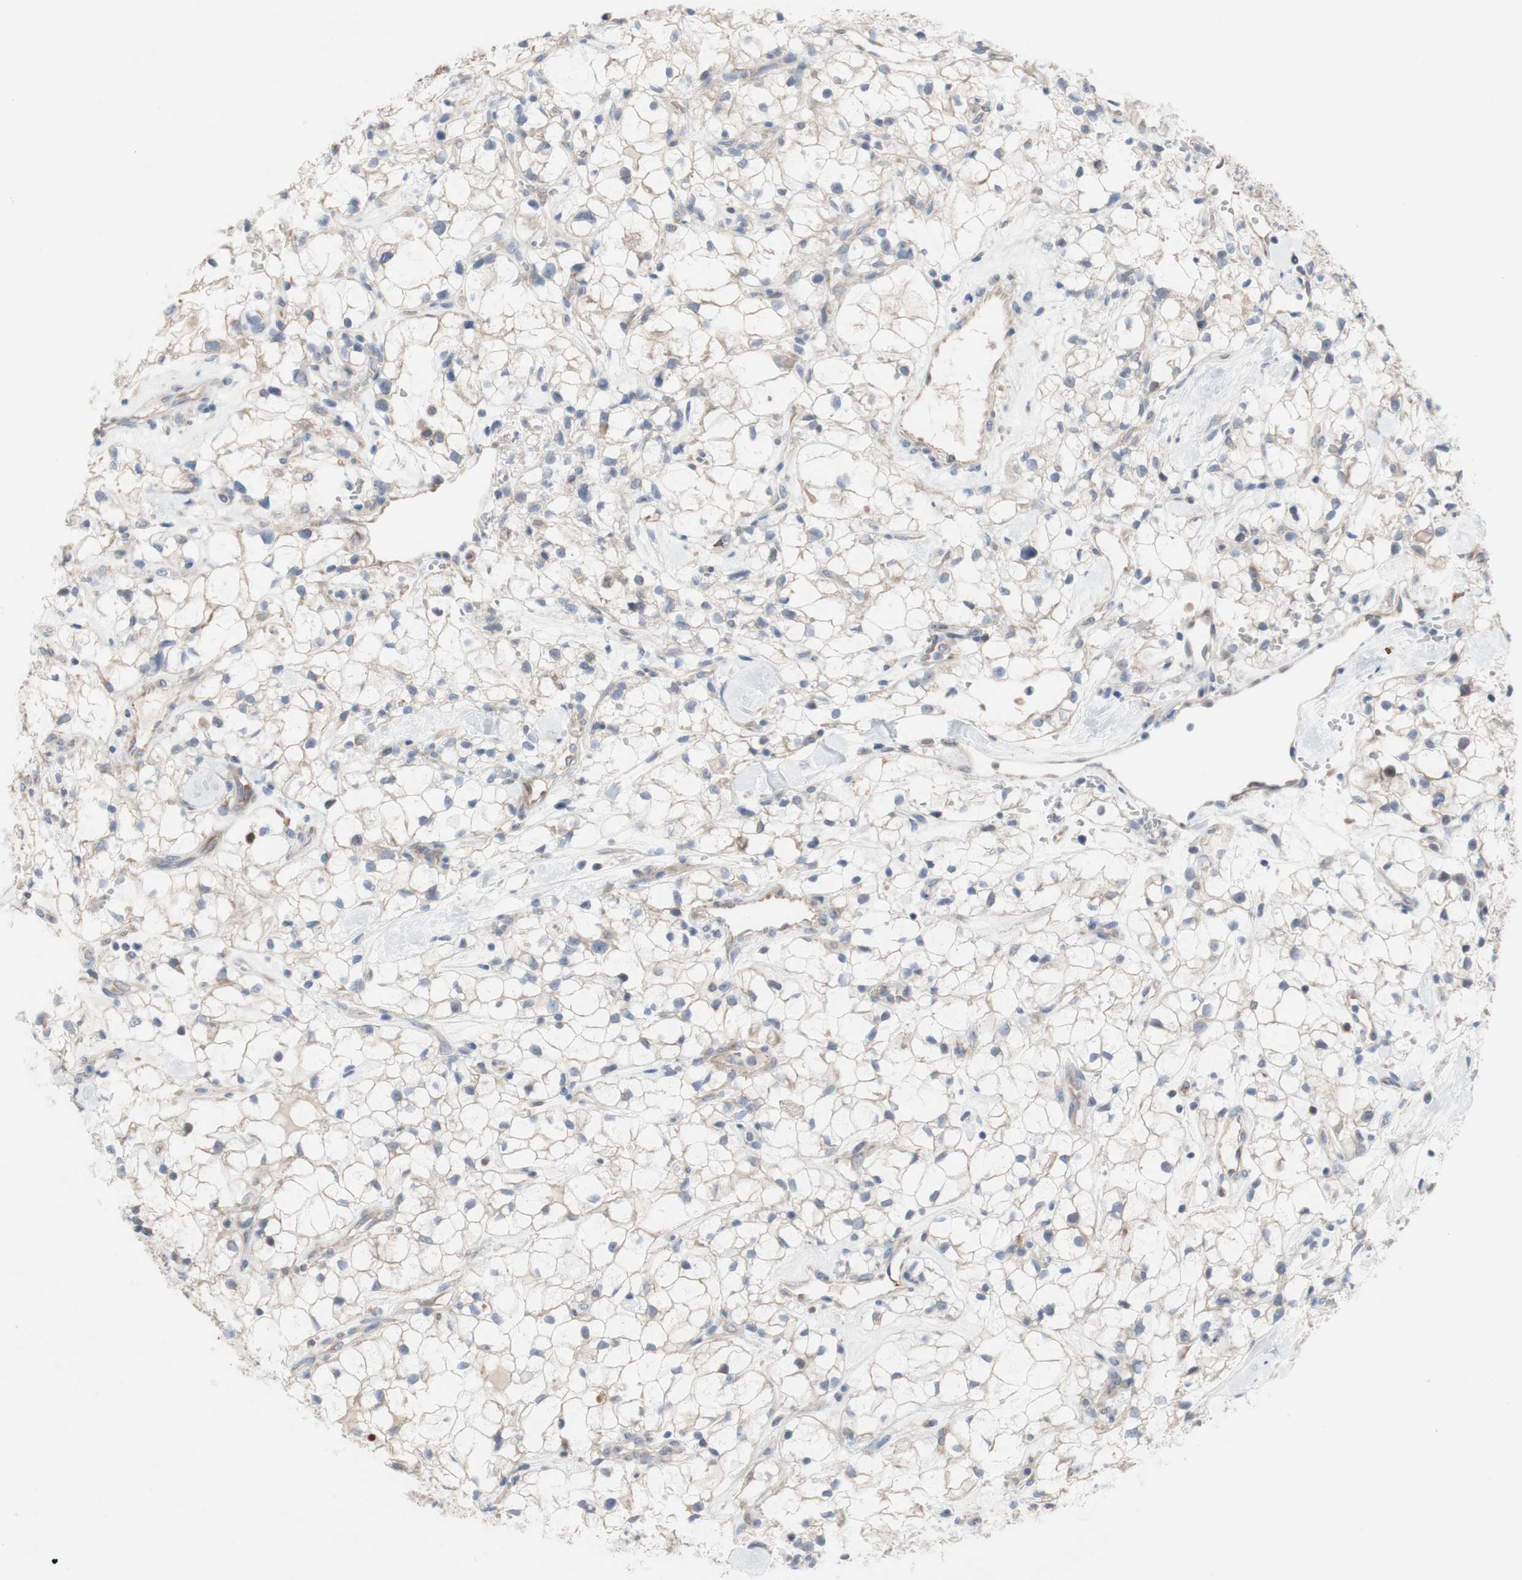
{"staining": {"intensity": "weak", "quantity": "<25%", "location": "cytoplasmic/membranous"}, "tissue": "renal cancer", "cell_type": "Tumor cells", "image_type": "cancer", "snomed": [{"axis": "morphology", "description": "Adenocarcinoma, NOS"}, {"axis": "topography", "description": "Kidney"}], "caption": "The histopathology image shows no staining of tumor cells in renal adenocarcinoma.", "gene": "TTC14", "patient": {"sex": "female", "age": 60}}